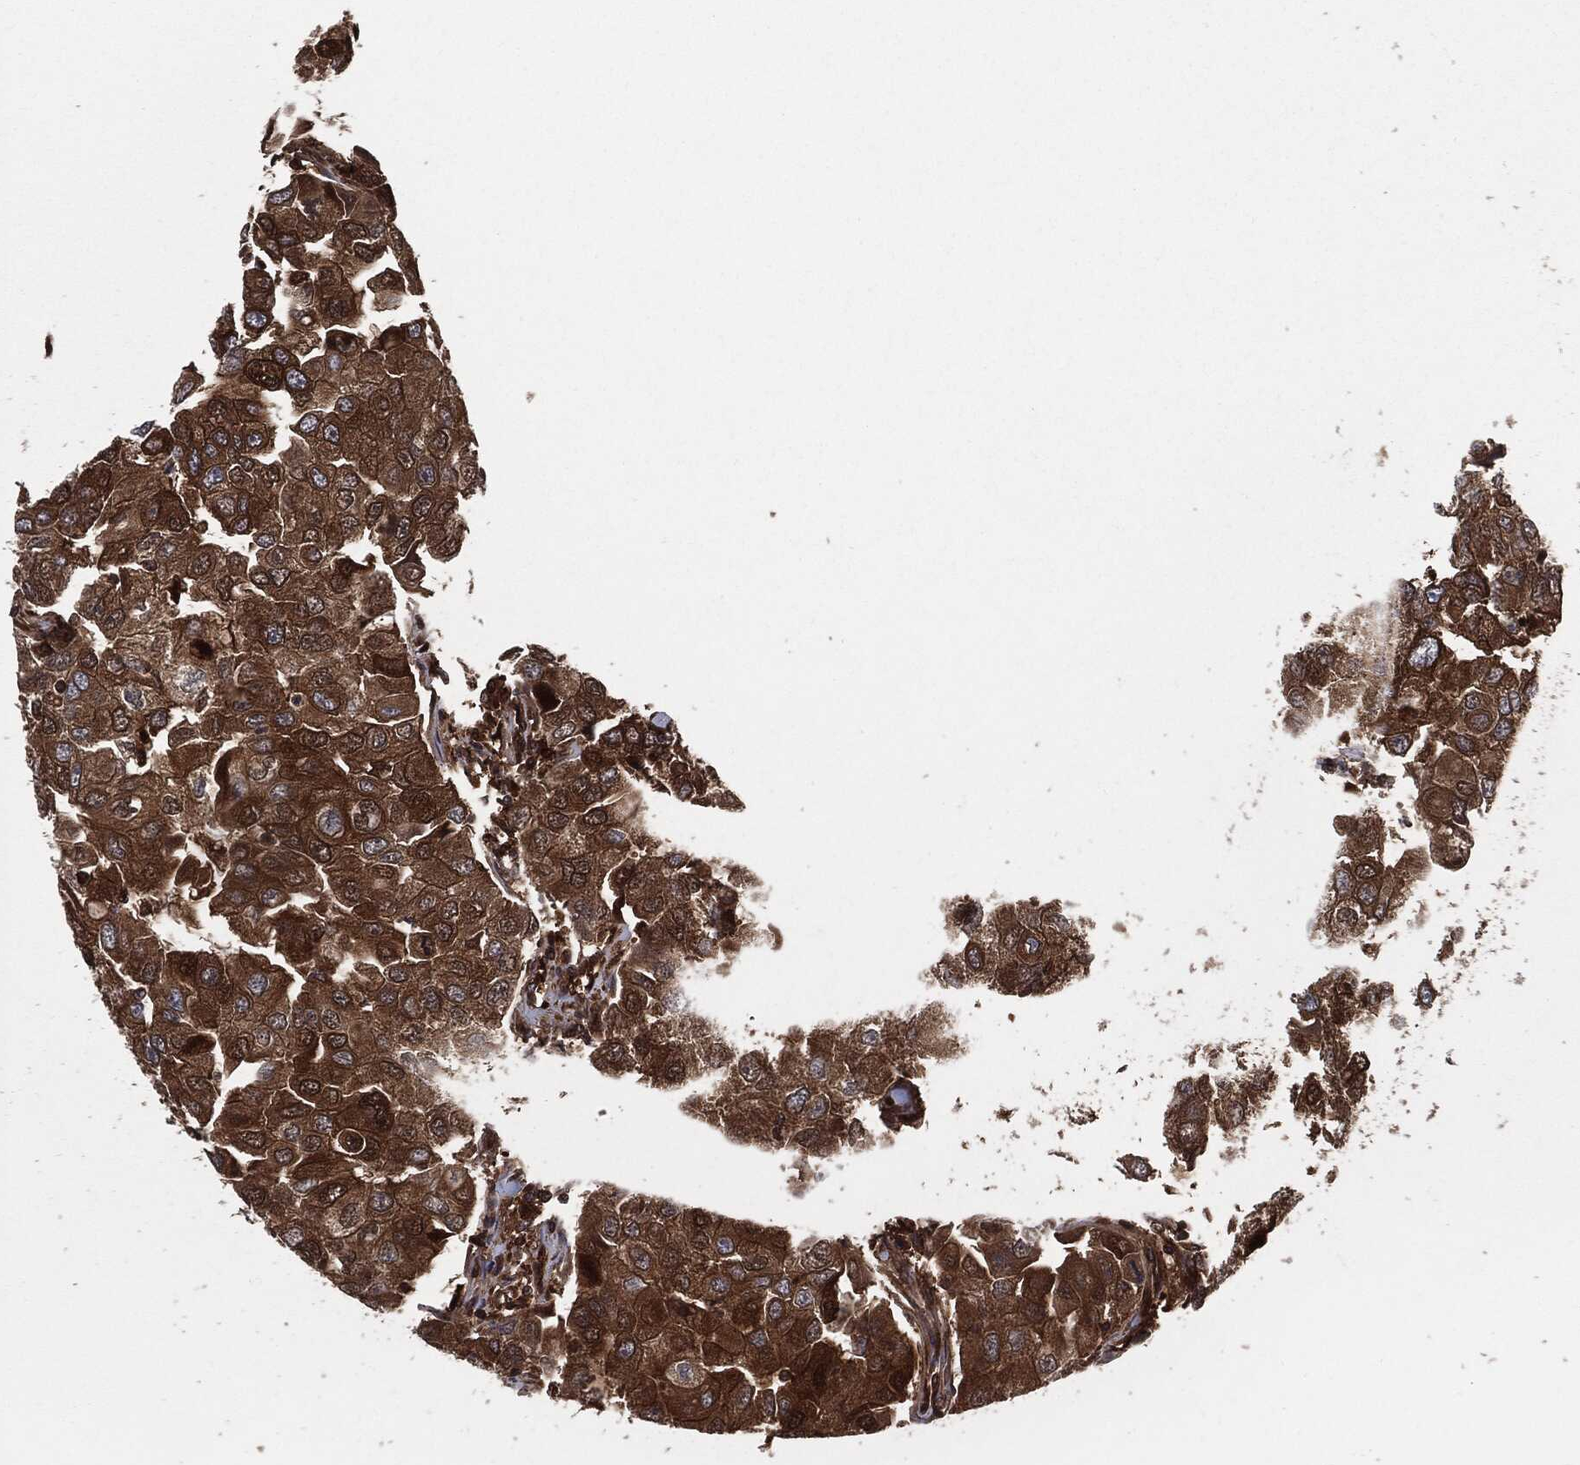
{"staining": {"intensity": "moderate", "quantity": ">75%", "location": "cytoplasmic/membranous"}, "tissue": "breast cancer", "cell_type": "Tumor cells", "image_type": "cancer", "snomed": [{"axis": "morphology", "description": "Duct carcinoma"}, {"axis": "topography", "description": "Breast"}], "caption": "About >75% of tumor cells in human breast invasive ductal carcinoma reveal moderate cytoplasmic/membranous protein expression as visualized by brown immunohistochemical staining.", "gene": "XPNPEP1", "patient": {"sex": "female", "age": 27}}